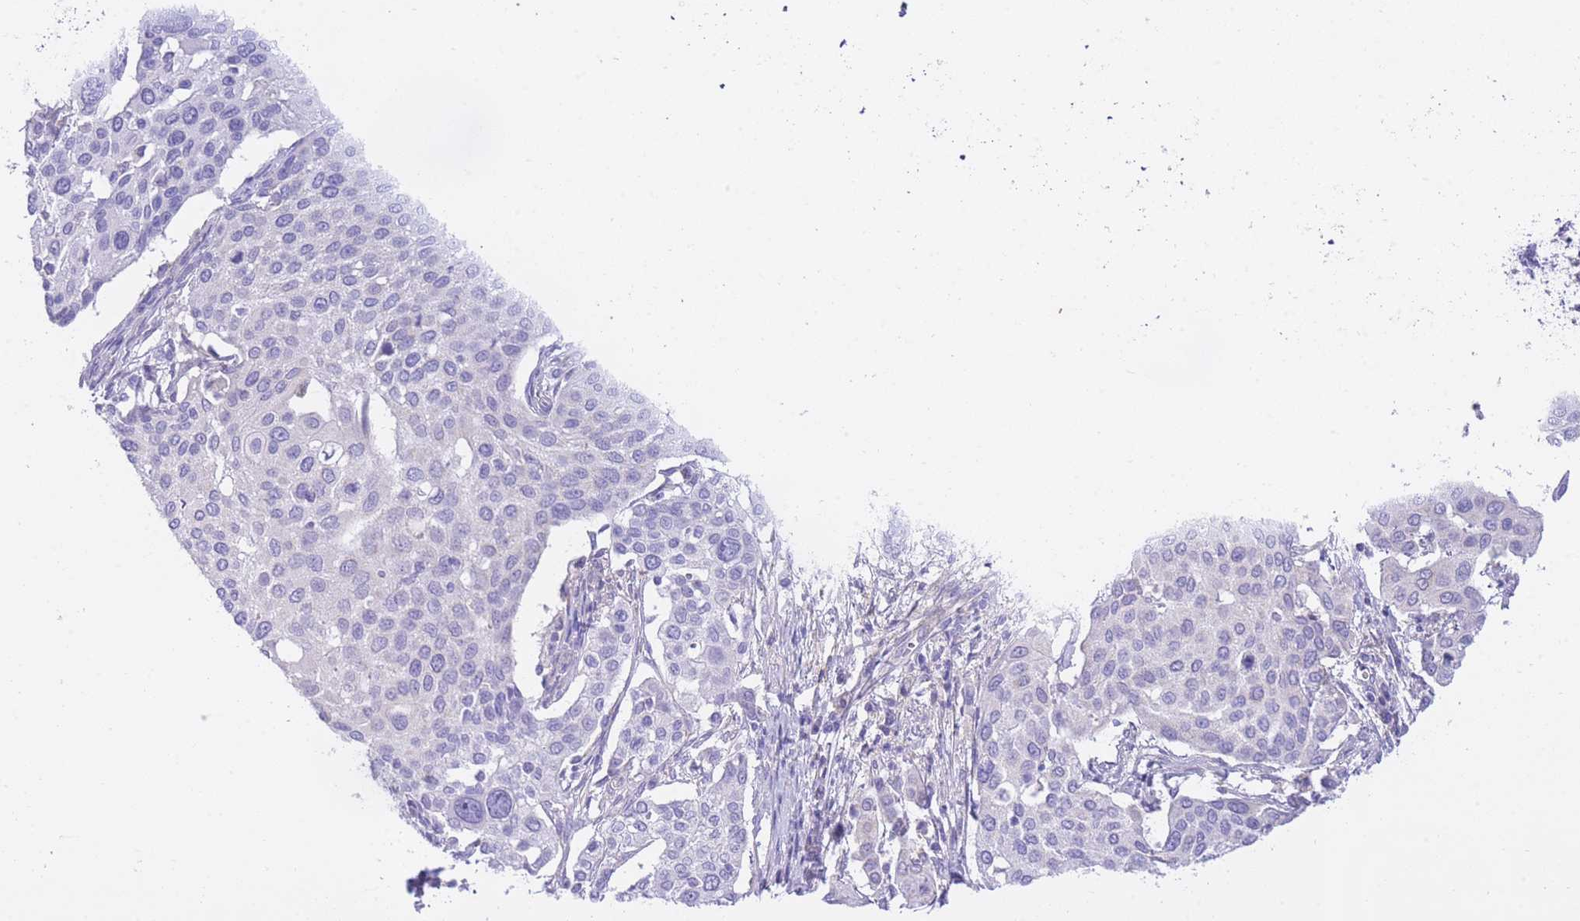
{"staining": {"intensity": "negative", "quantity": "none", "location": "none"}, "tissue": "cervical cancer", "cell_type": "Tumor cells", "image_type": "cancer", "snomed": [{"axis": "morphology", "description": "Squamous cell carcinoma, NOS"}, {"axis": "topography", "description": "Cervix"}], "caption": "An image of cervical cancer stained for a protein shows no brown staining in tumor cells.", "gene": "PGM1", "patient": {"sex": "female", "age": 44}}